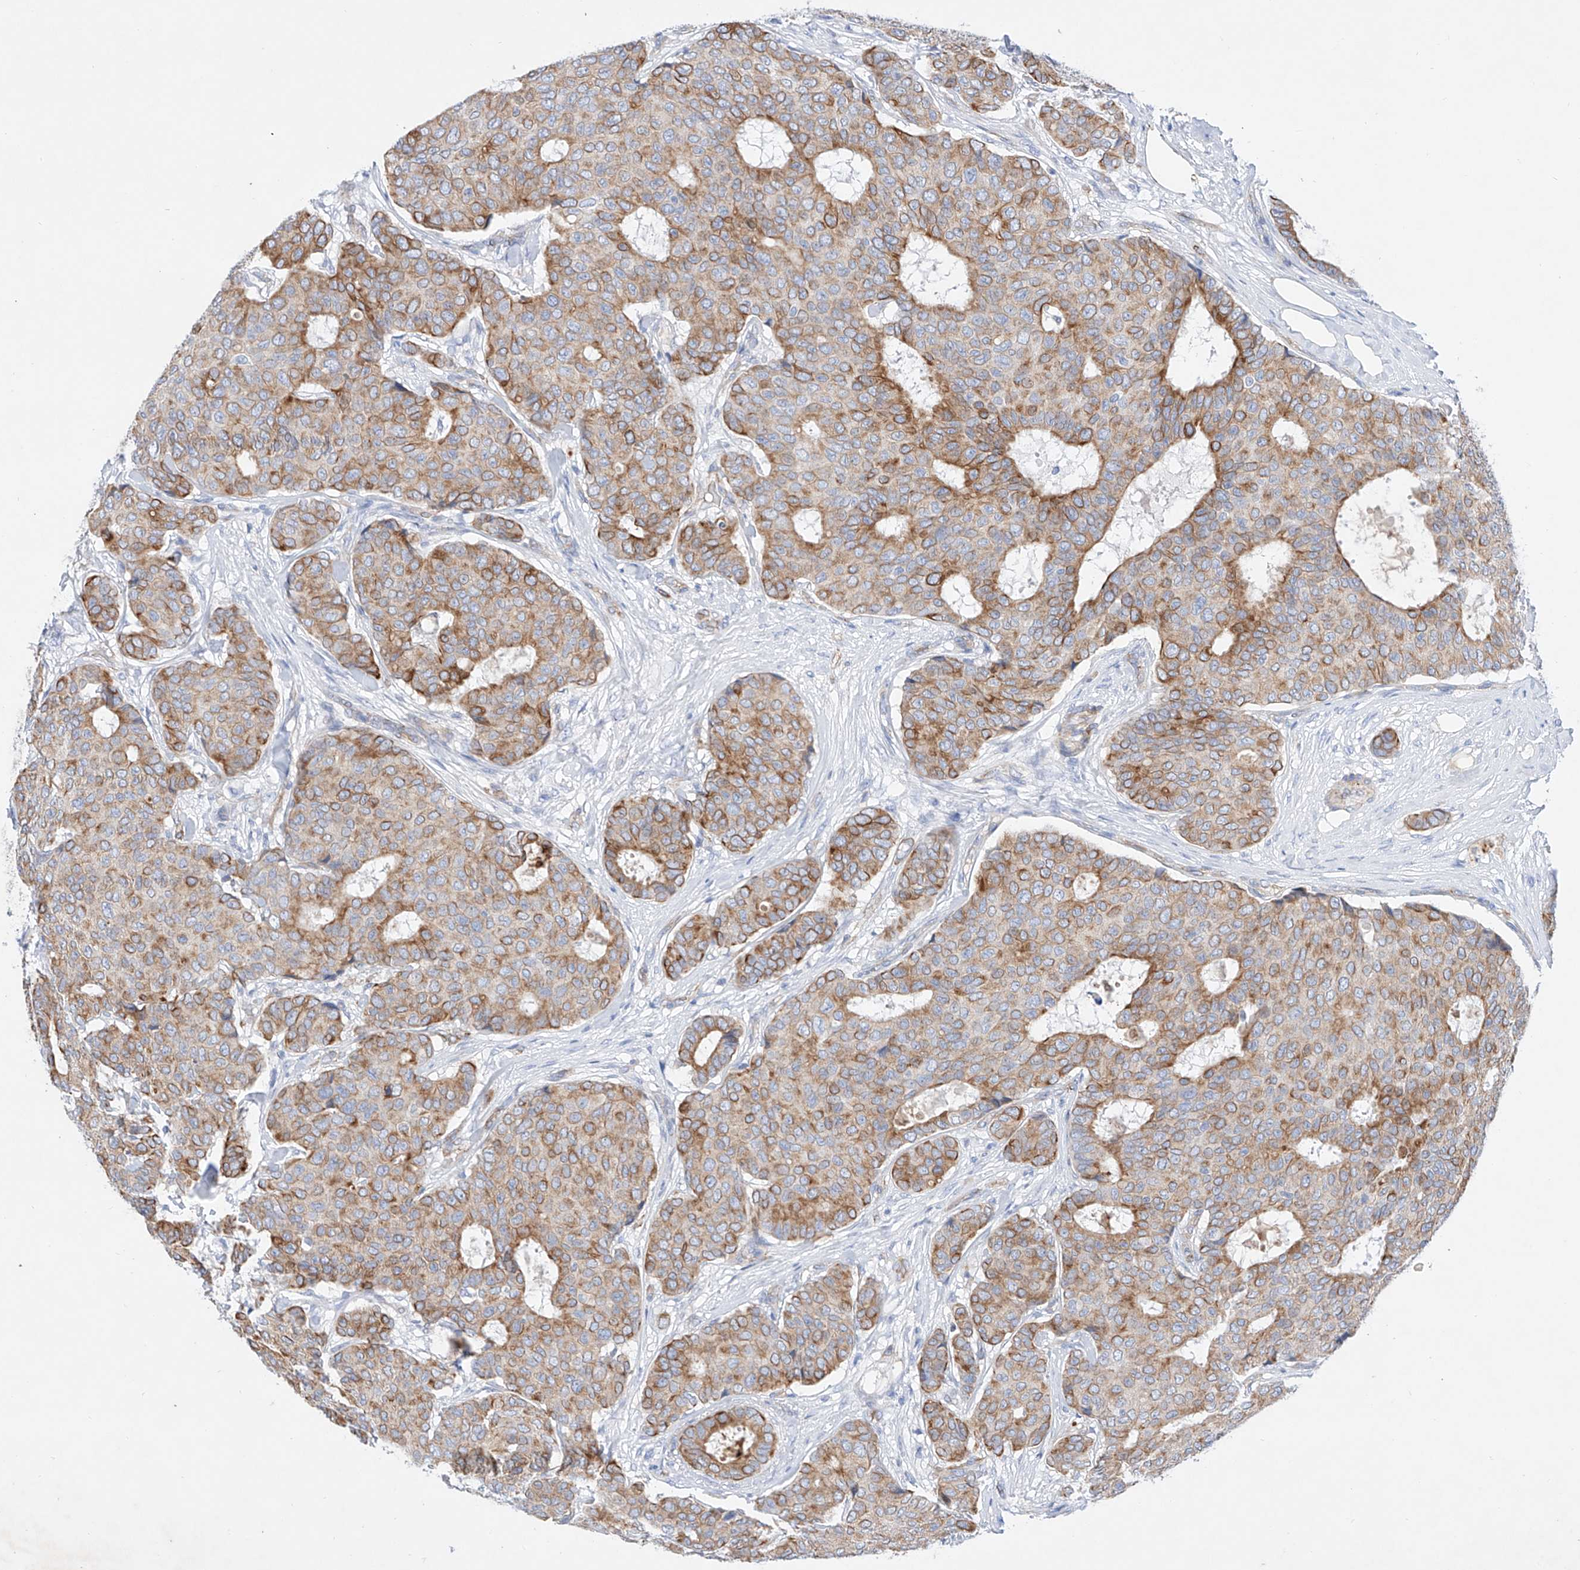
{"staining": {"intensity": "moderate", "quantity": ">75%", "location": "cytoplasmic/membranous"}, "tissue": "breast cancer", "cell_type": "Tumor cells", "image_type": "cancer", "snomed": [{"axis": "morphology", "description": "Duct carcinoma"}, {"axis": "topography", "description": "Breast"}], "caption": "Protein staining by immunohistochemistry exhibits moderate cytoplasmic/membranous positivity in approximately >75% of tumor cells in breast cancer (intraductal carcinoma).", "gene": "SBSPON", "patient": {"sex": "female", "age": 75}}